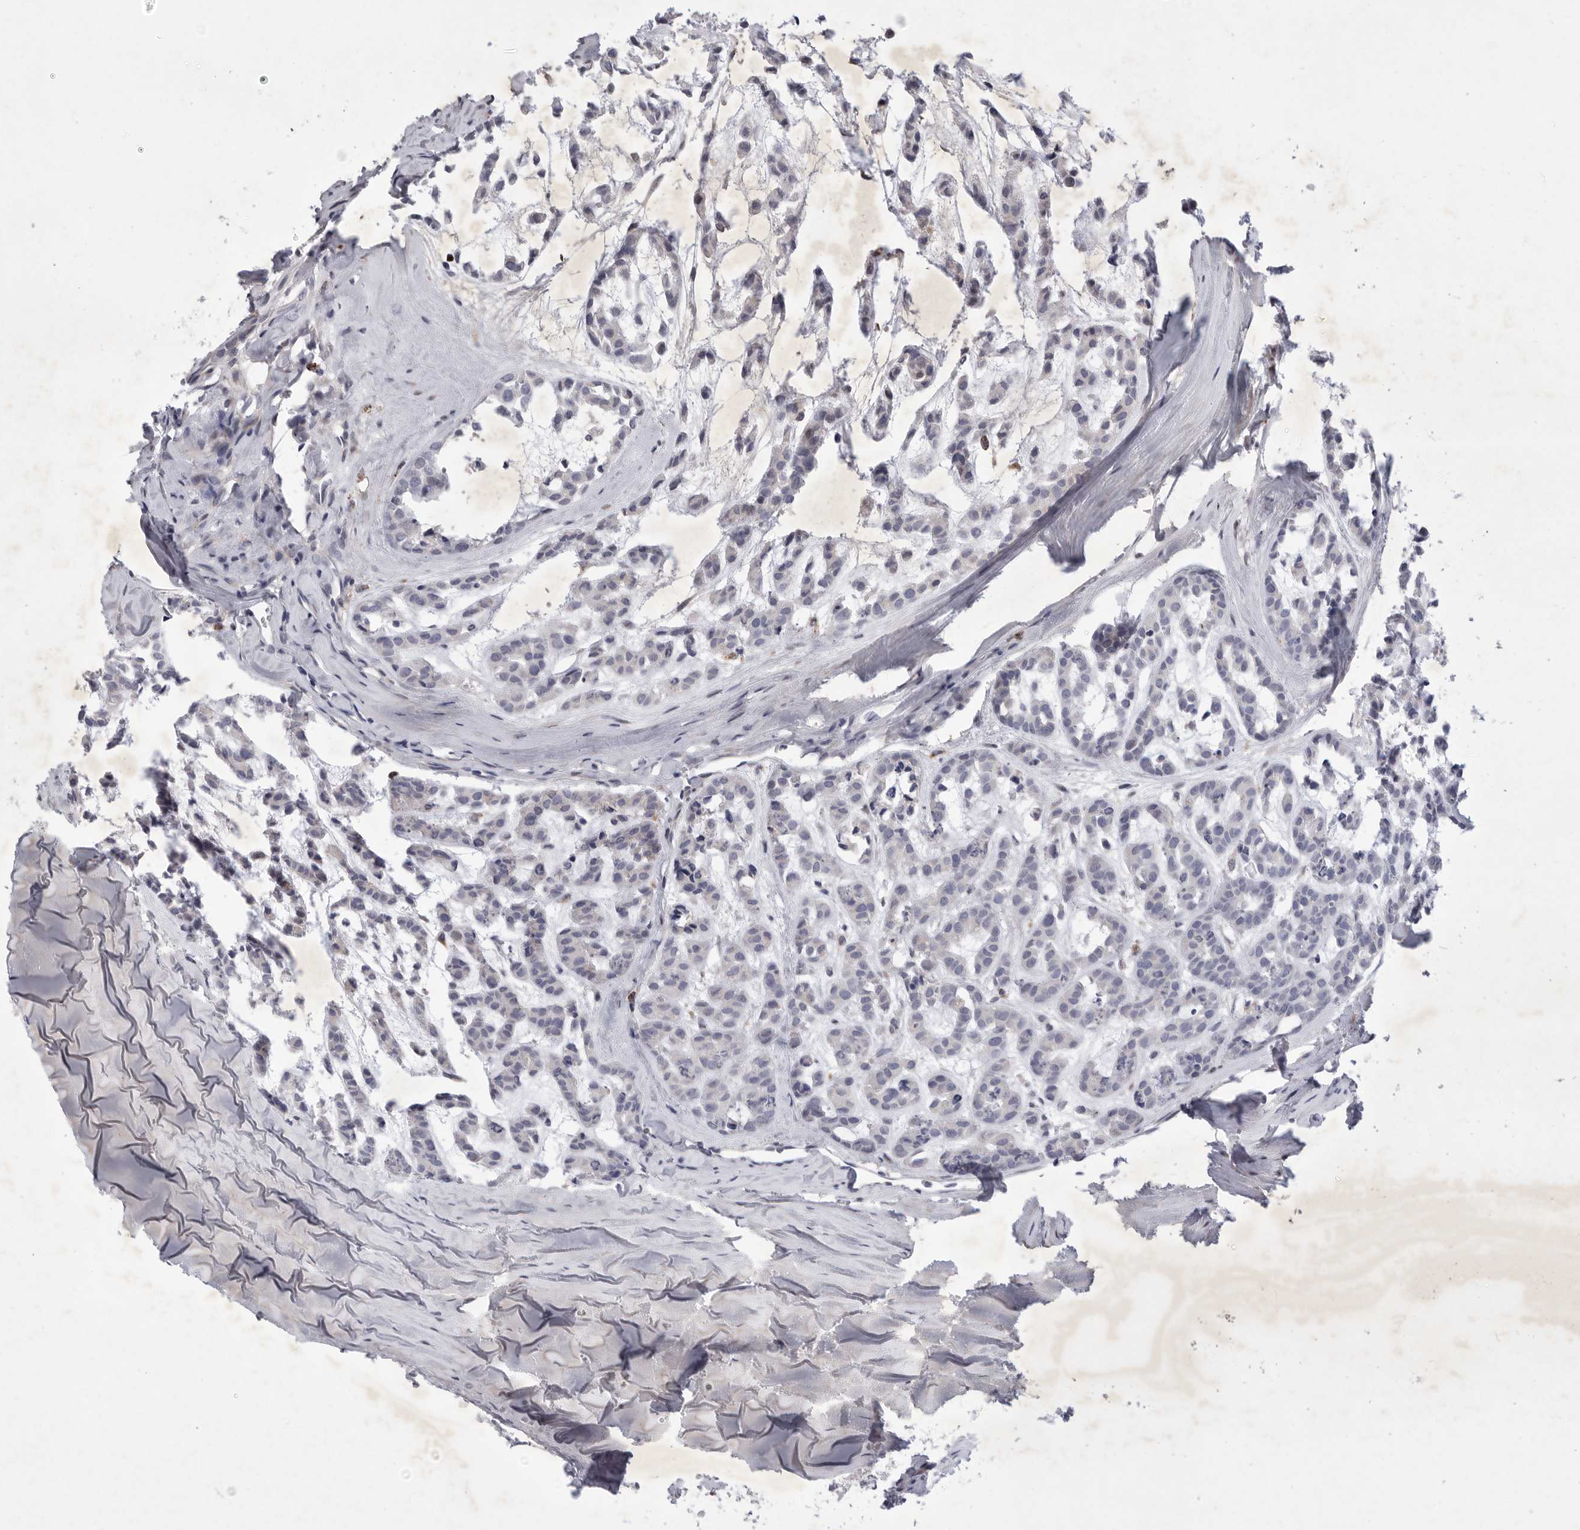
{"staining": {"intensity": "negative", "quantity": "none", "location": "none"}, "tissue": "head and neck cancer", "cell_type": "Tumor cells", "image_type": "cancer", "snomed": [{"axis": "morphology", "description": "Adenocarcinoma, NOS"}, {"axis": "morphology", "description": "Adenoma, NOS"}, {"axis": "topography", "description": "Head-Neck"}], "caption": "A high-resolution photomicrograph shows immunohistochemistry staining of adenoma (head and neck), which reveals no significant staining in tumor cells.", "gene": "SIGLEC10", "patient": {"sex": "female", "age": 55}}